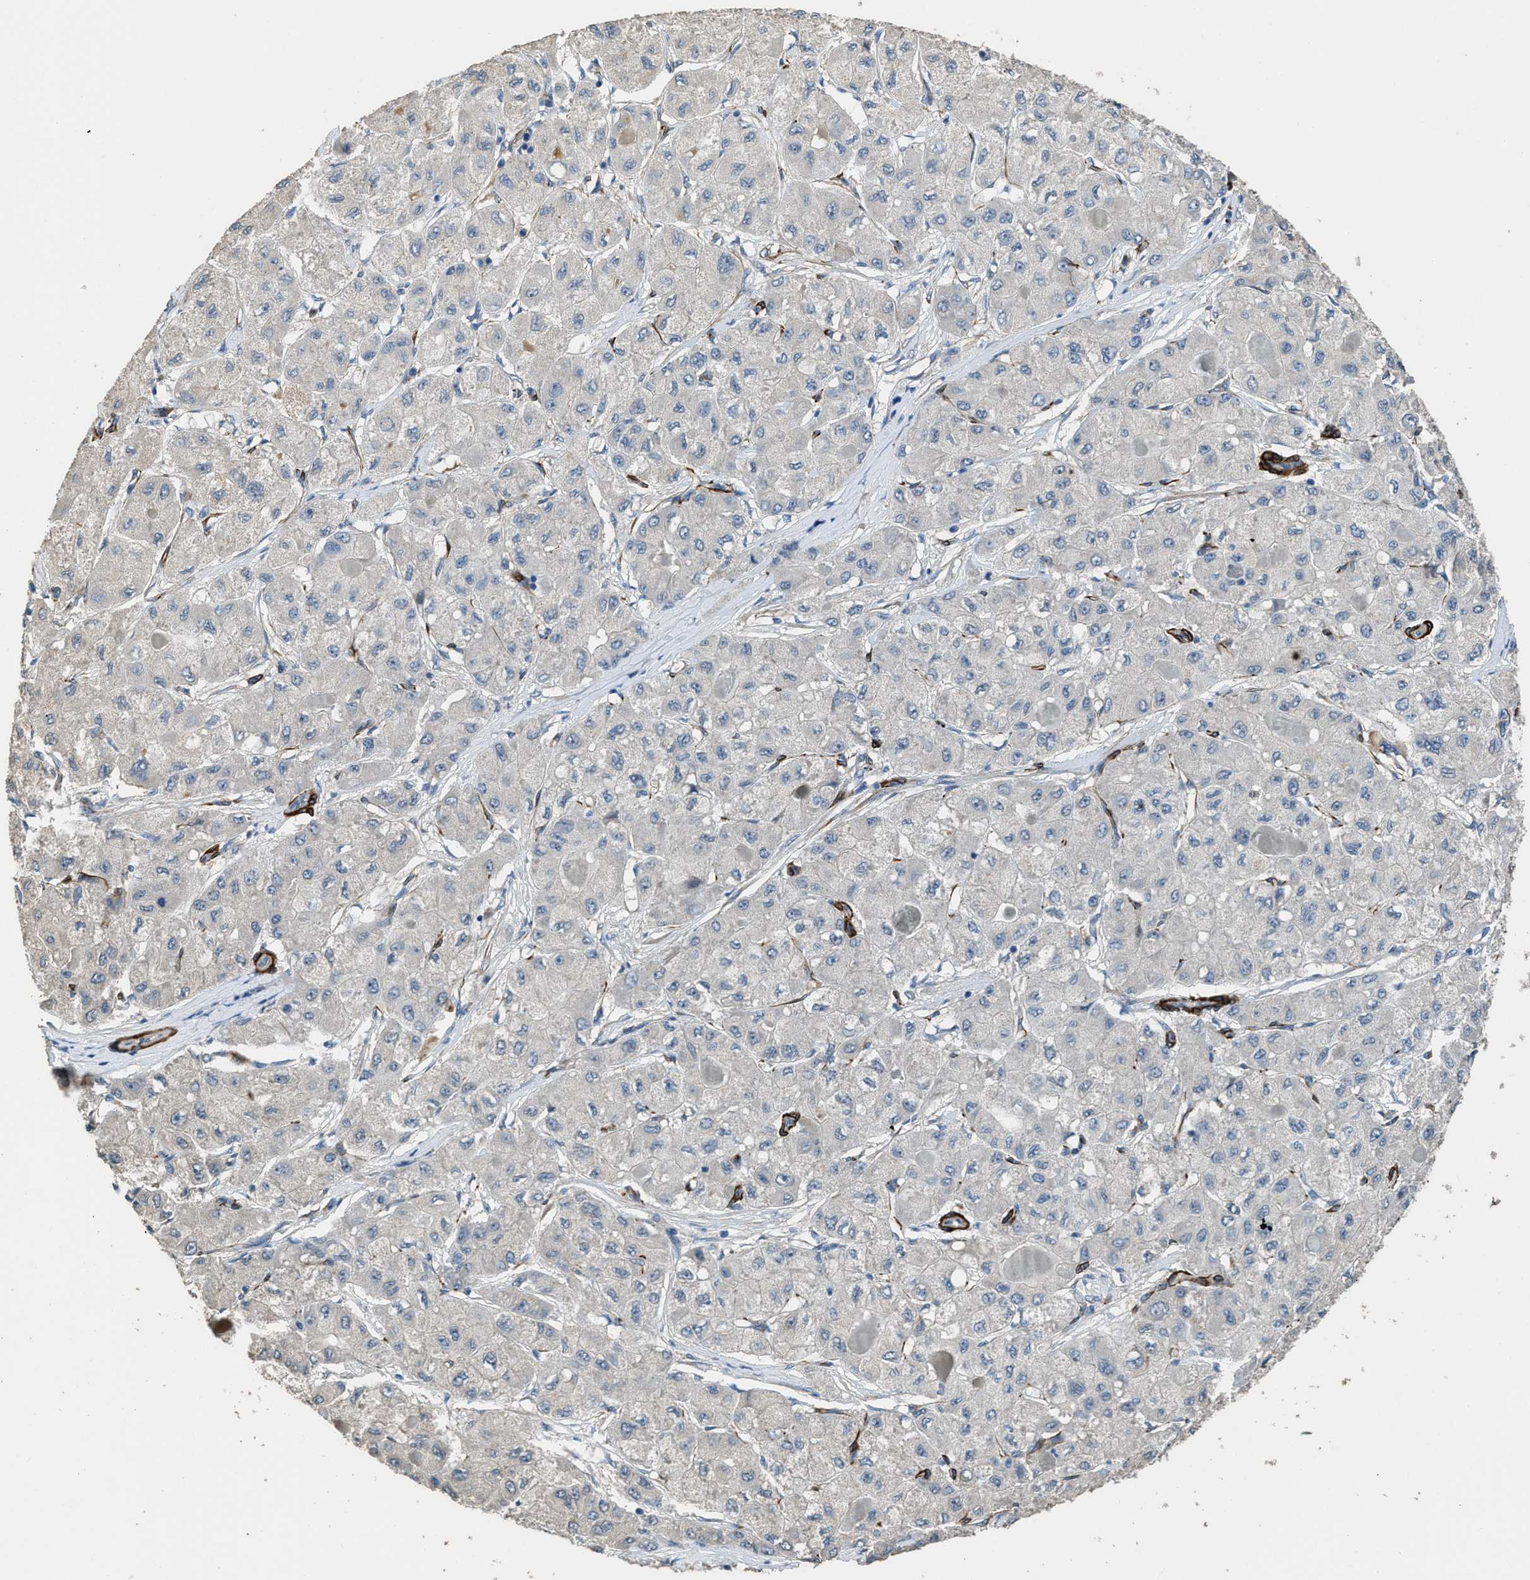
{"staining": {"intensity": "weak", "quantity": "<25%", "location": "cytoplasmic/membranous"}, "tissue": "liver cancer", "cell_type": "Tumor cells", "image_type": "cancer", "snomed": [{"axis": "morphology", "description": "Carcinoma, Hepatocellular, NOS"}, {"axis": "topography", "description": "Liver"}], "caption": "An immunohistochemistry (IHC) micrograph of liver cancer is shown. There is no staining in tumor cells of liver cancer.", "gene": "SYNM", "patient": {"sex": "male", "age": 80}}